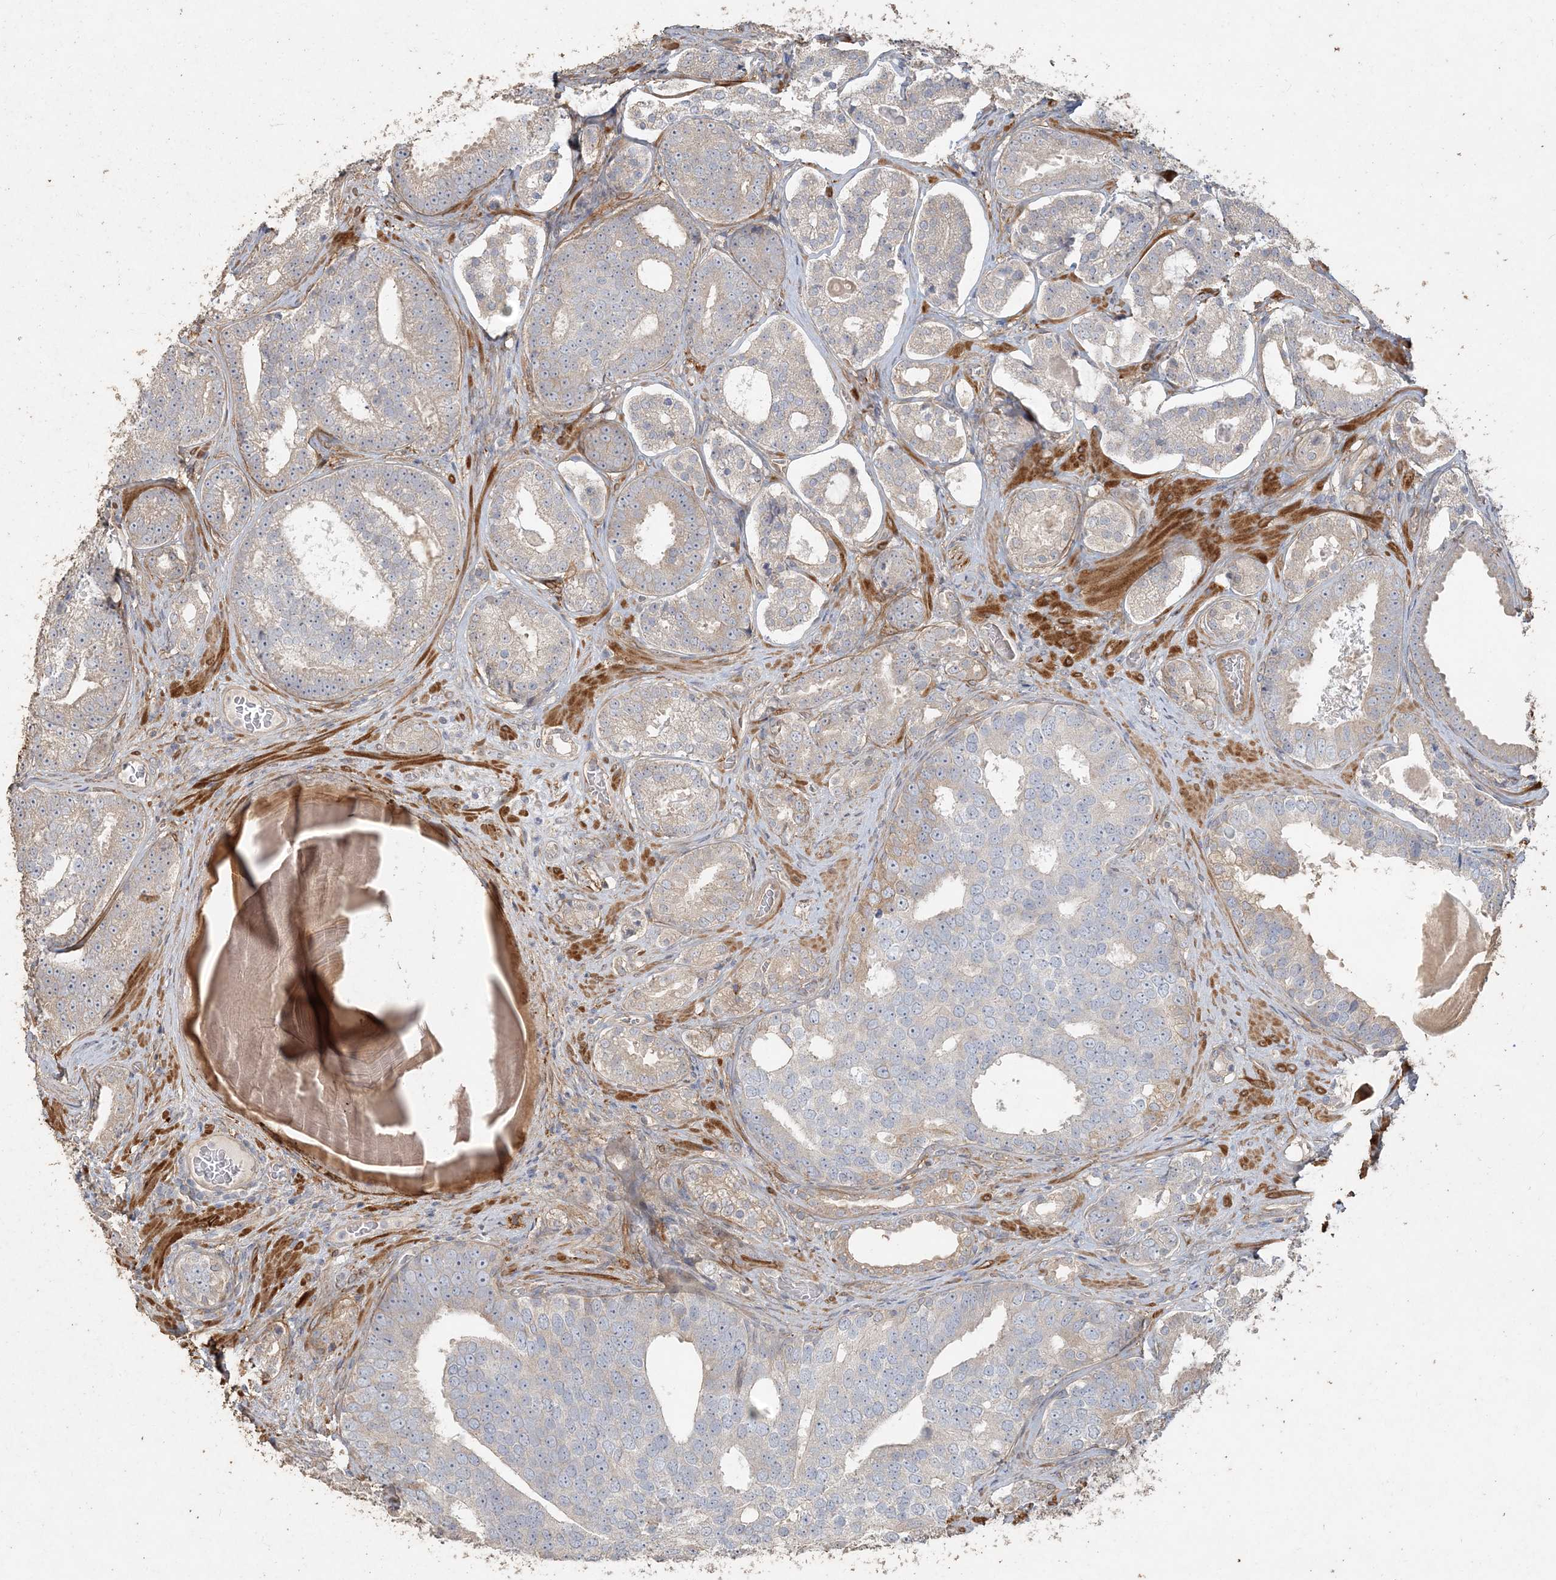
{"staining": {"intensity": "weak", "quantity": "<25%", "location": "cytoplasmic/membranous"}, "tissue": "prostate cancer", "cell_type": "Tumor cells", "image_type": "cancer", "snomed": [{"axis": "morphology", "description": "Adenocarcinoma, High grade"}, {"axis": "topography", "description": "Prostate"}], "caption": "The micrograph shows no significant expression in tumor cells of prostate cancer.", "gene": "RNF145", "patient": {"sex": "male", "age": 60}}